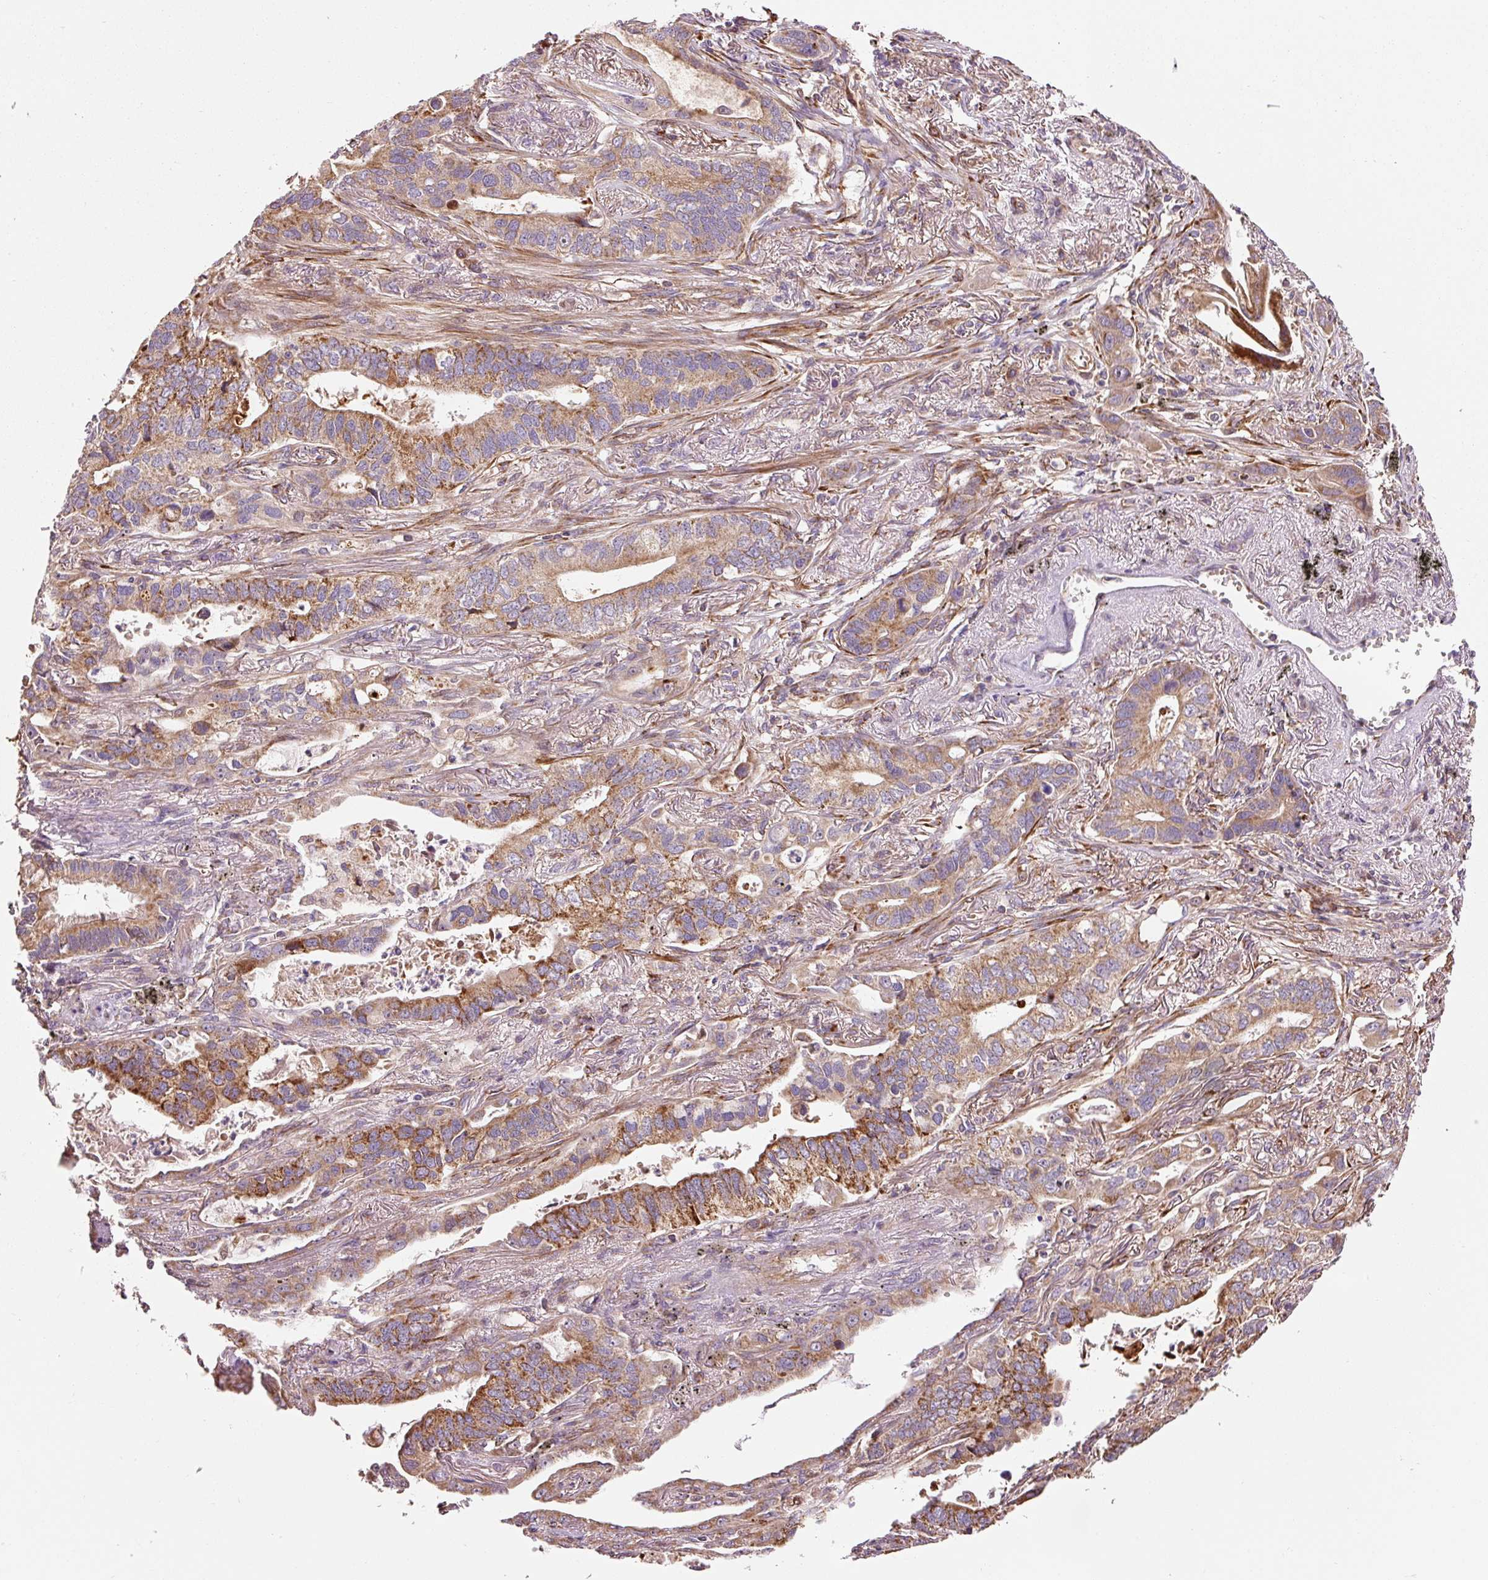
{"staining": {"intensity": "moderate", "quantity": ">75%", "location": "cytoplasmic/membranous"}, "tissue": "lung cancer", "cell_type": "Tumor cells", "image_type": "cancer", "snomed": [{"axis": "morphology", "description": "Adenocarcinoma, NOS"}, {"axis": "topography", "description": "Lung"}], "caption": "Immunohistochemistry (DAB (3,3'-diaminobenzidine)) staining of lung adenocarcinoma displays moderate cytoplasmic/membranous protein staining in about >75% of tumor cells.", "gene": "ISCU", "patient": {"sex": "male", "age": 67}}